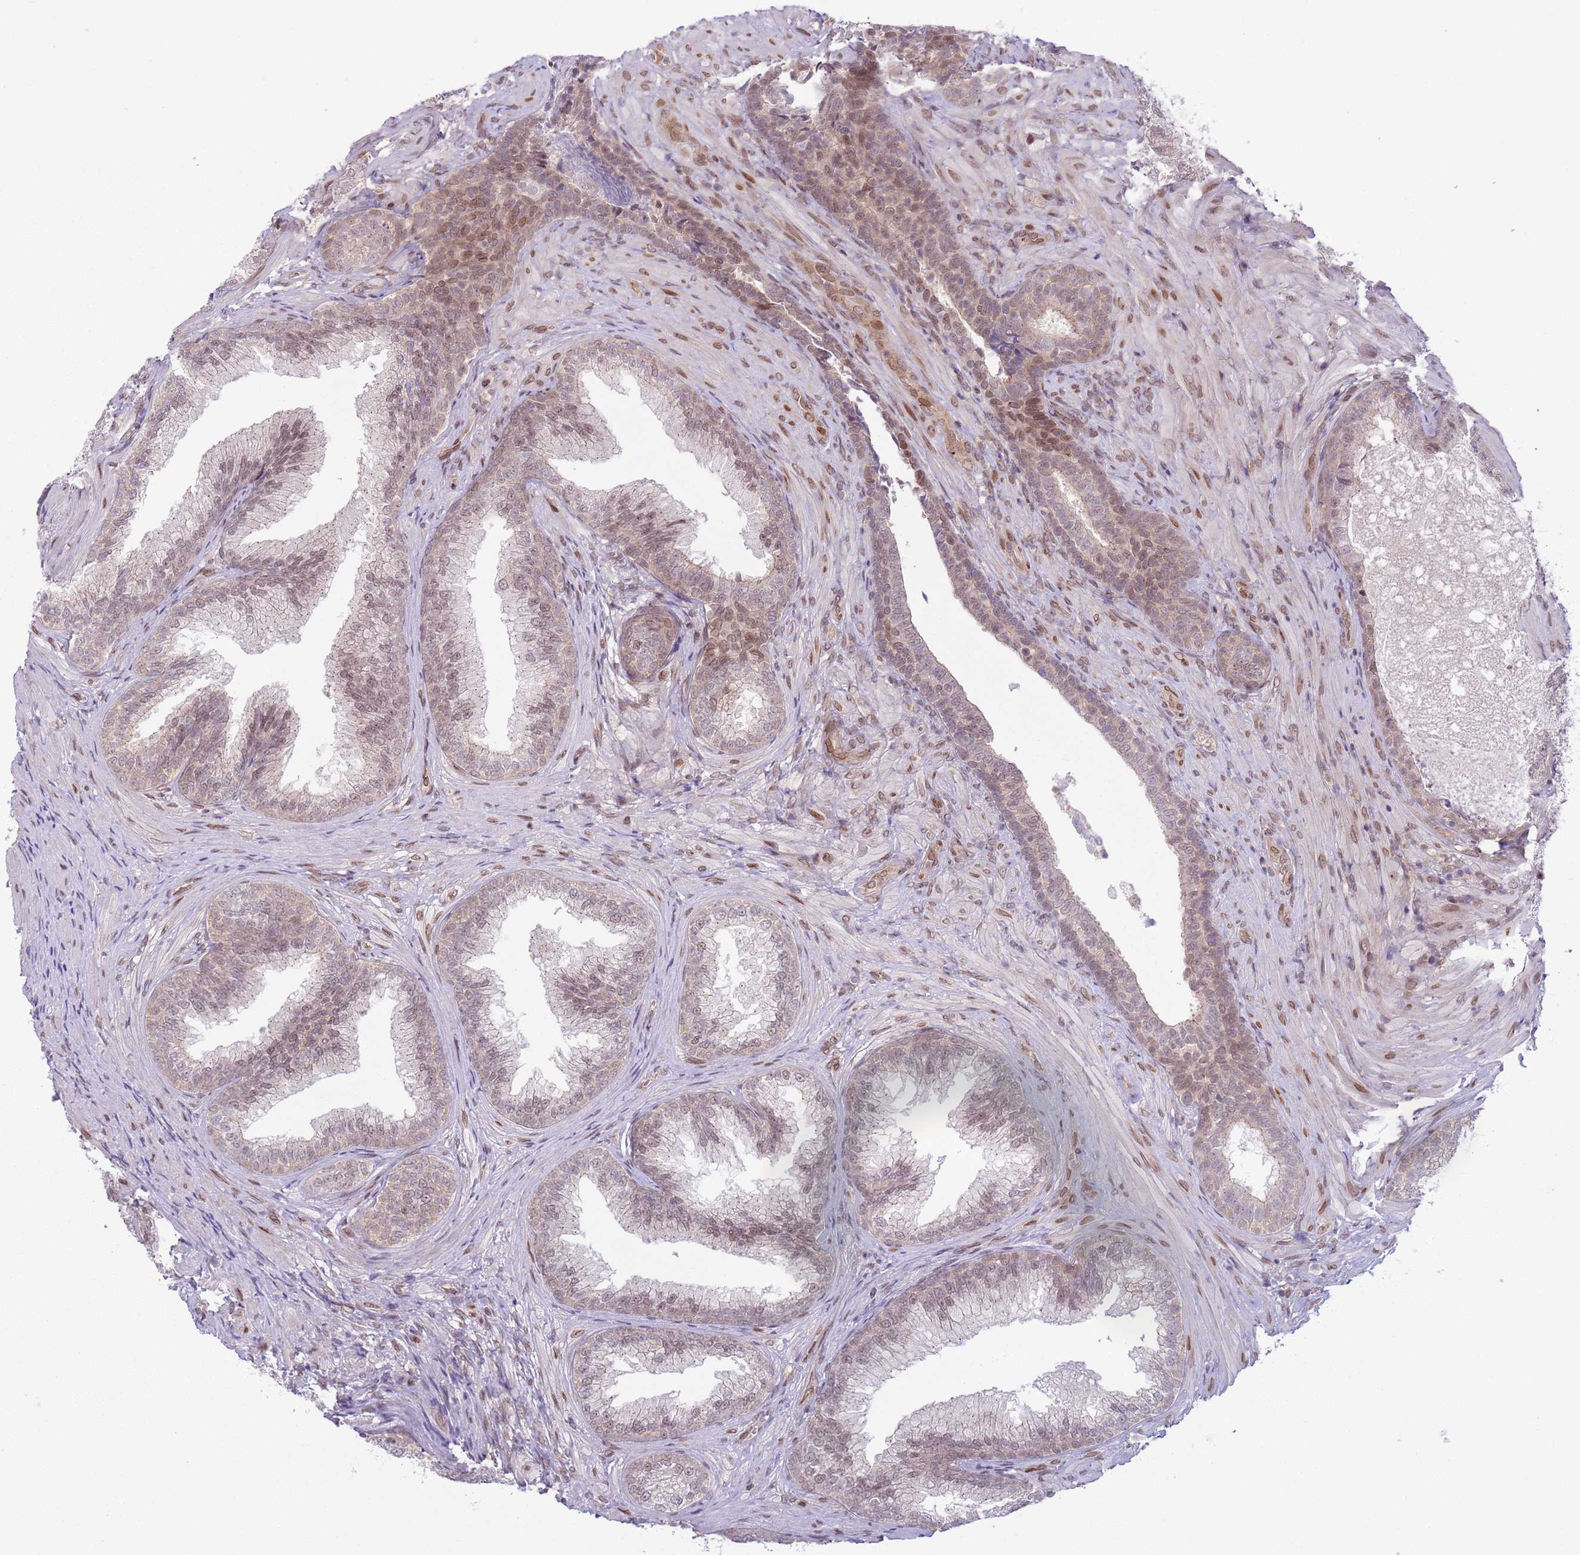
{"staining": {"intensity": "moderate", "quantity": ">75%", "location": "nuclear"}, "tissue": "prostate", "cell_type": "Glandular cells", "image_type": "normal", "snomed": [{"axis": "morphology", "description": "Normal tissue, NOS"}, {"axis": "topography", "description": "Prostate"}], "caption": "Glandular cells demonstrate medium levels of moderate nuclear expression in approximately >75% of cells in unremarkable human prostate.", "gene": "SIPA1L3", "patient": {"sex": "male", "age": 76}}